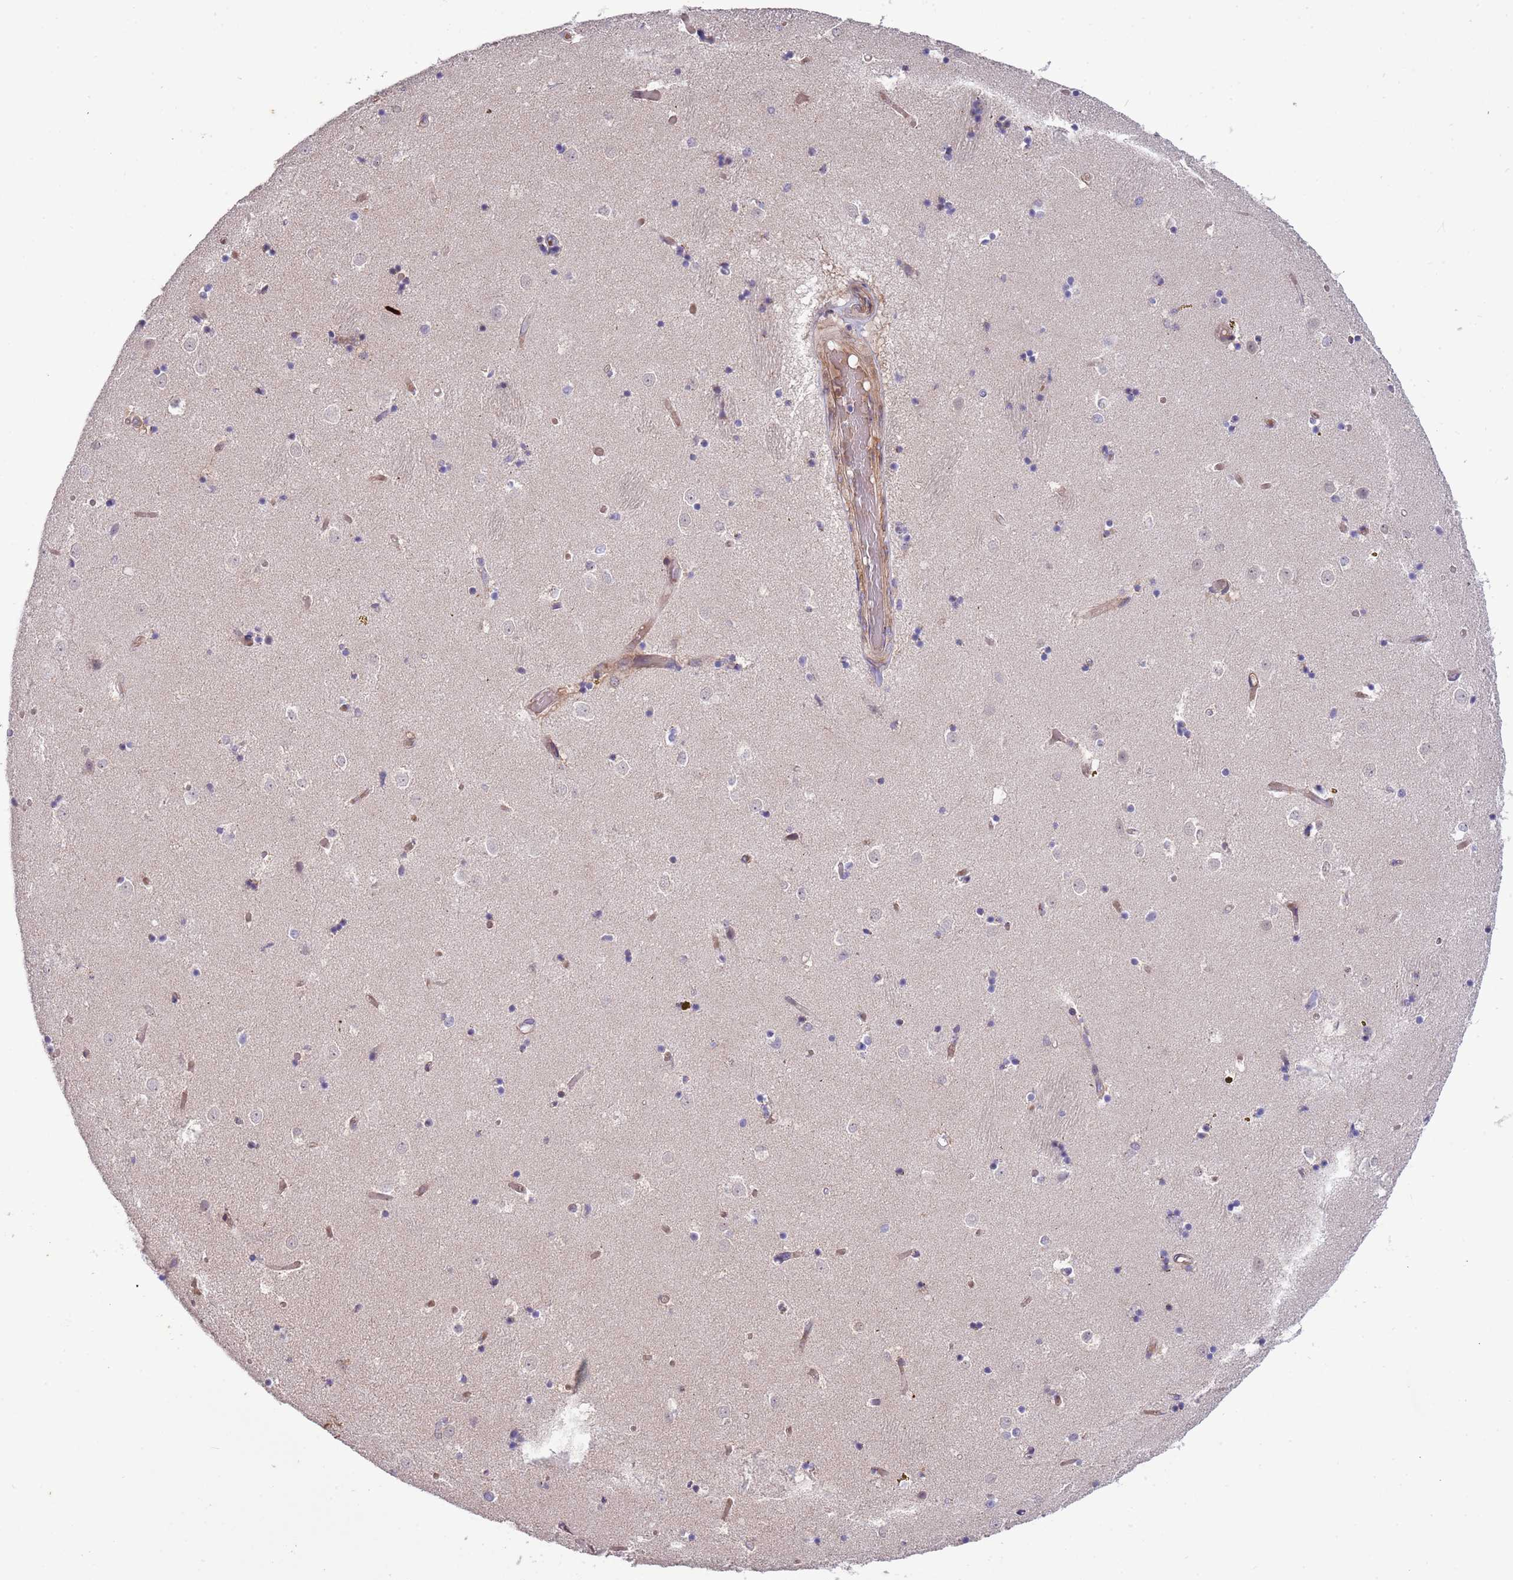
{"staining": {"intensity": "negative", "quantity": "none", "location": "none"}, "tissue": "caudate", "cell_type": "Glial cells", "image_type": "normal", "snomed": [{"axis": "morphology", "description": "Normal tissue, NOS"}, {"axis": "topography", "description": "Lateral ventricle wall"}], "caption": "Immunohistochemistry (IHC) image of benign caudate: human caudate stained with DAB (3,3'-diaminobenzidine) reveals no significant protein positivity in glial cells. The staining was performed using DAB to visualize the protein expression in brown, while the nuclei were stained in blue with hematoxylin (Magnification: 20x).", "gene": "ITGB6", "patient": {"sex": "female", "age": 52}}